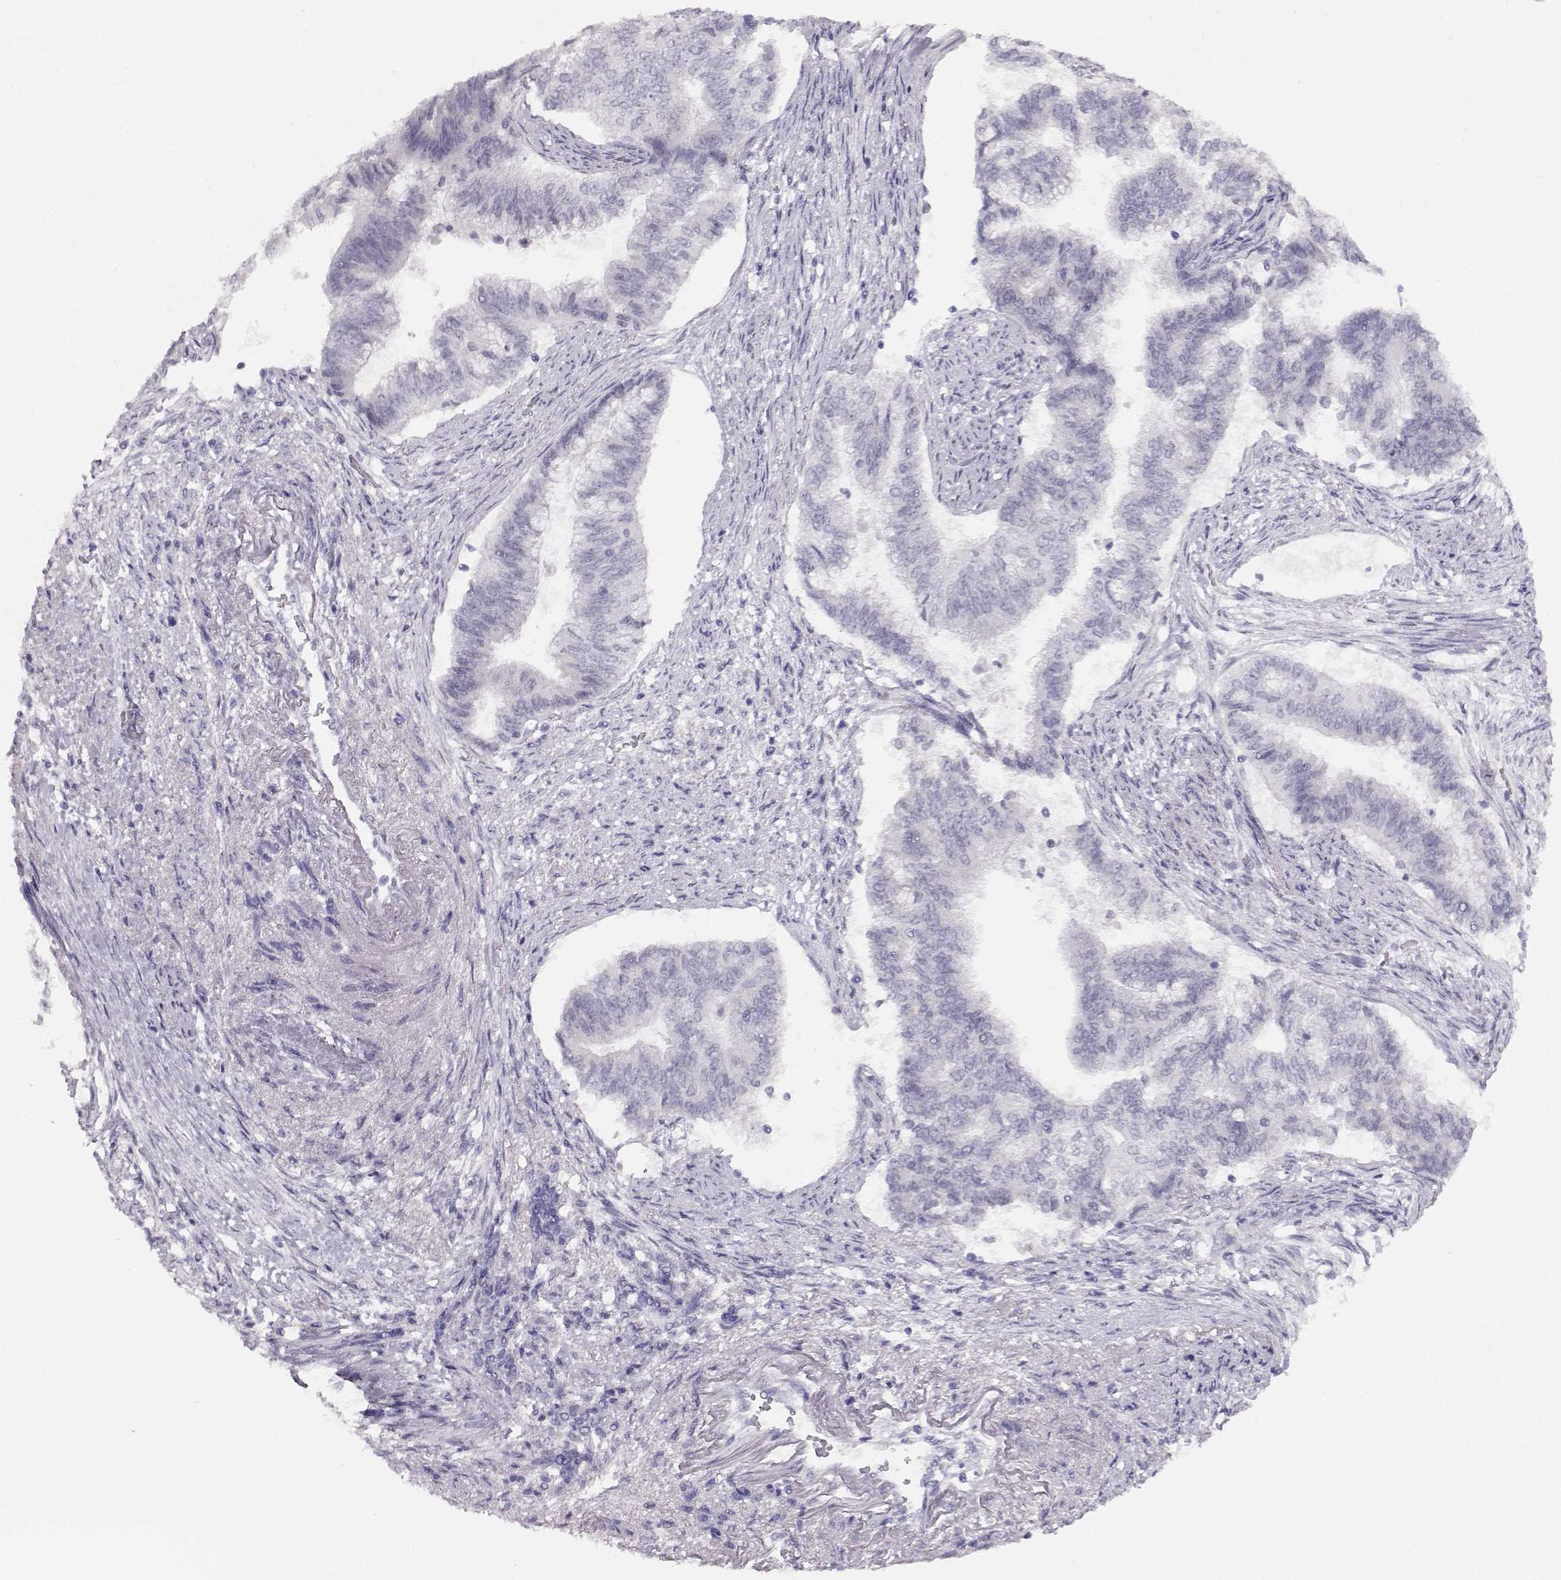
{"staining": {"intensity": "negative", "quantity": "none", "location": "none"}, "tissue": "endometrial cancer", "cell_type": "Tumor cells", "image_type": "cancer", "snomed": [{"axis": "morphology", "description": "Adenocarcinoma, NOS"}, {"axis": "topography", "description": "Endometrium"}], "caption": "DAB (3,3'-diaminobenzidine) immunohistochemical staining of human endometrial cancer (adenocarcinoma) shows no significant expression in tumor cells.", "gene": "IMPG1", "patient": {"sex": "female", "age": 65}}